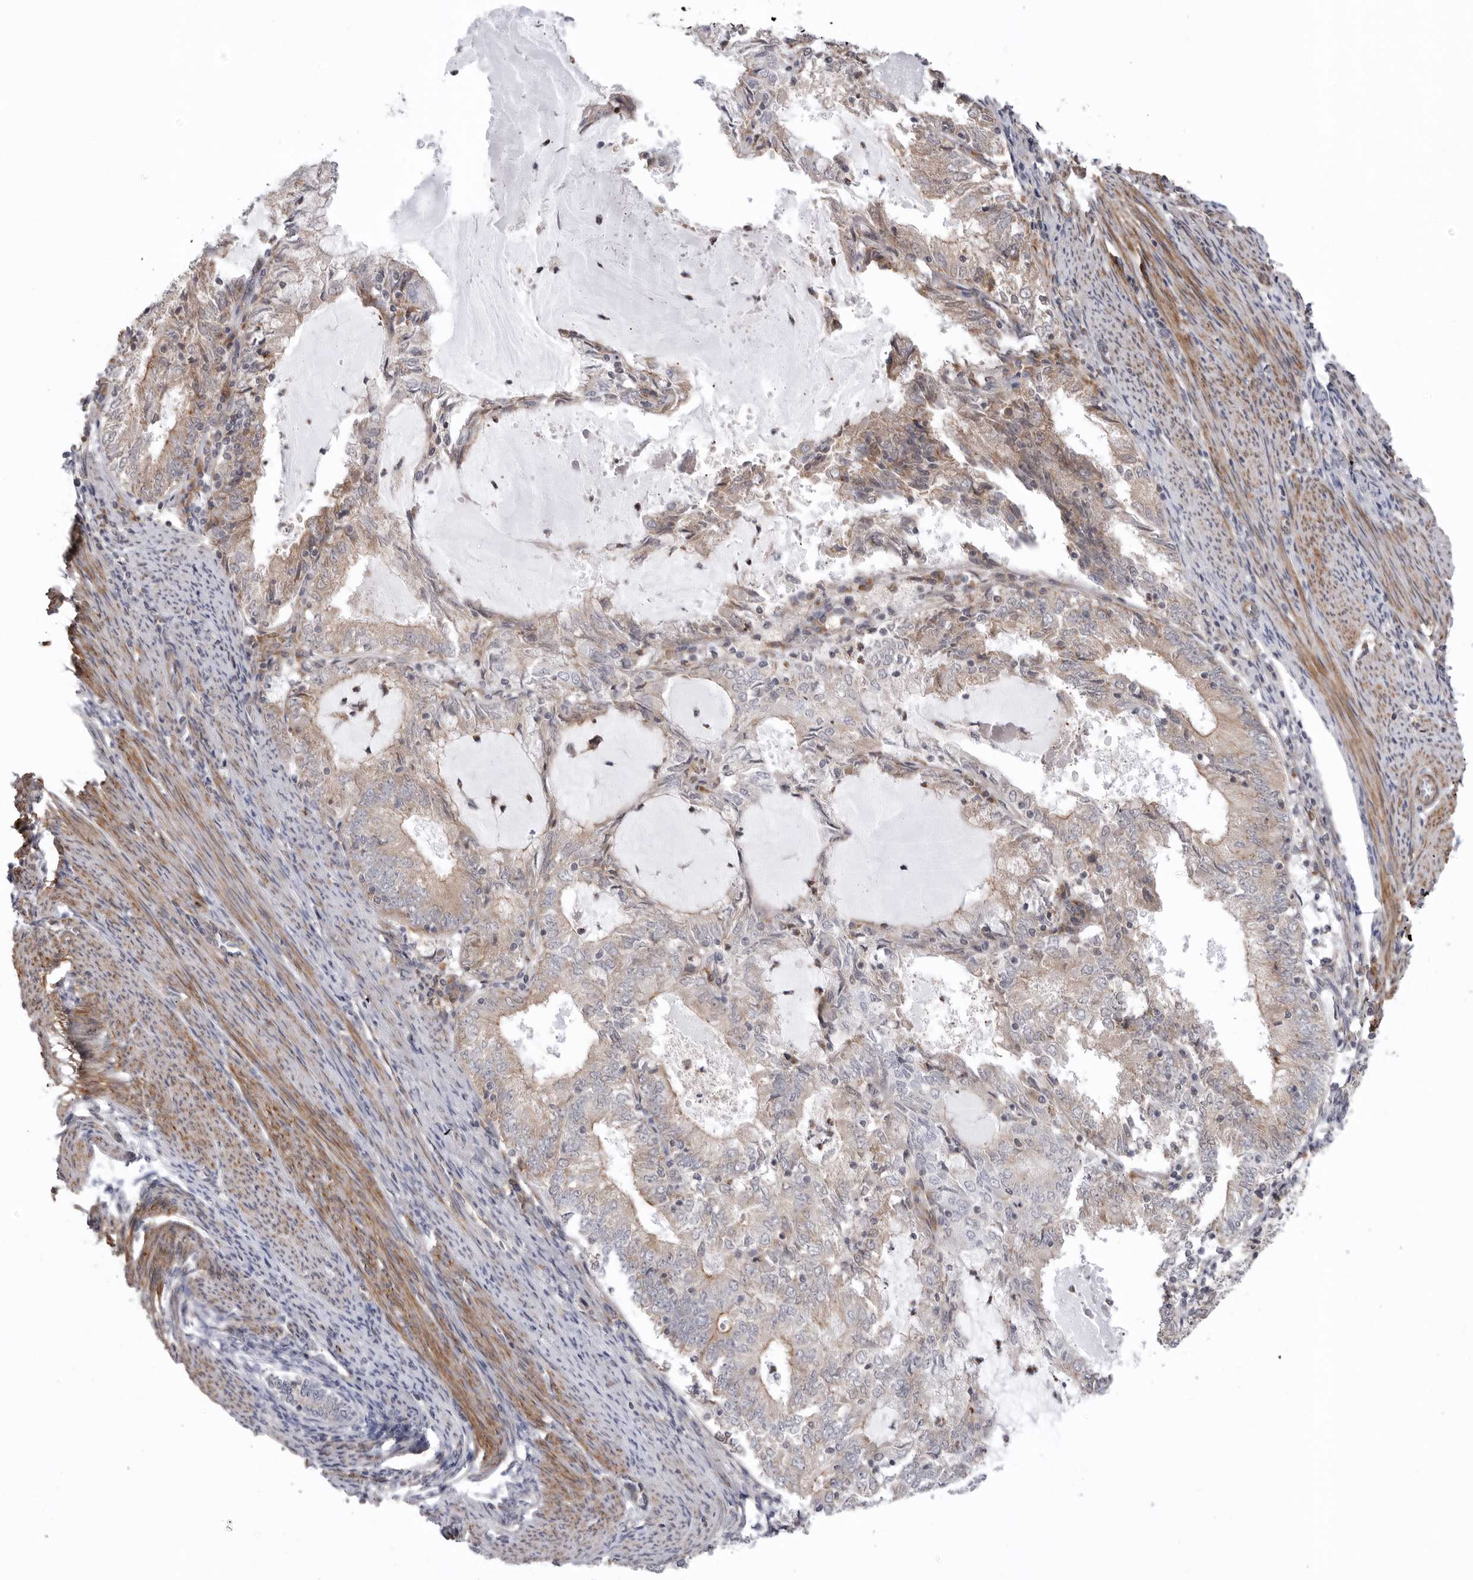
{"staining": {"intensity": "weak", "quantity": "25%-75%", "location": "cytoplasmic/membranous"}, "tissue": "endometrial cancer", "cell_type": "Tumor cells", "image_type": "cancer", "snomed": [{"axis": "morphology", "description": "Adenocarcinoma, NOS"}, {"axis": "topography", "description": "Endometrium"}], "caption": "Protein expression analysis of endometrial cancer demonstrates weak cytoplasmic/membranous positivity in approximately 25%-75% of tumor cells. Nuclei are stained in blue.", "gene": "SCP2", "patient": {"sex": "female", "age": 57}}